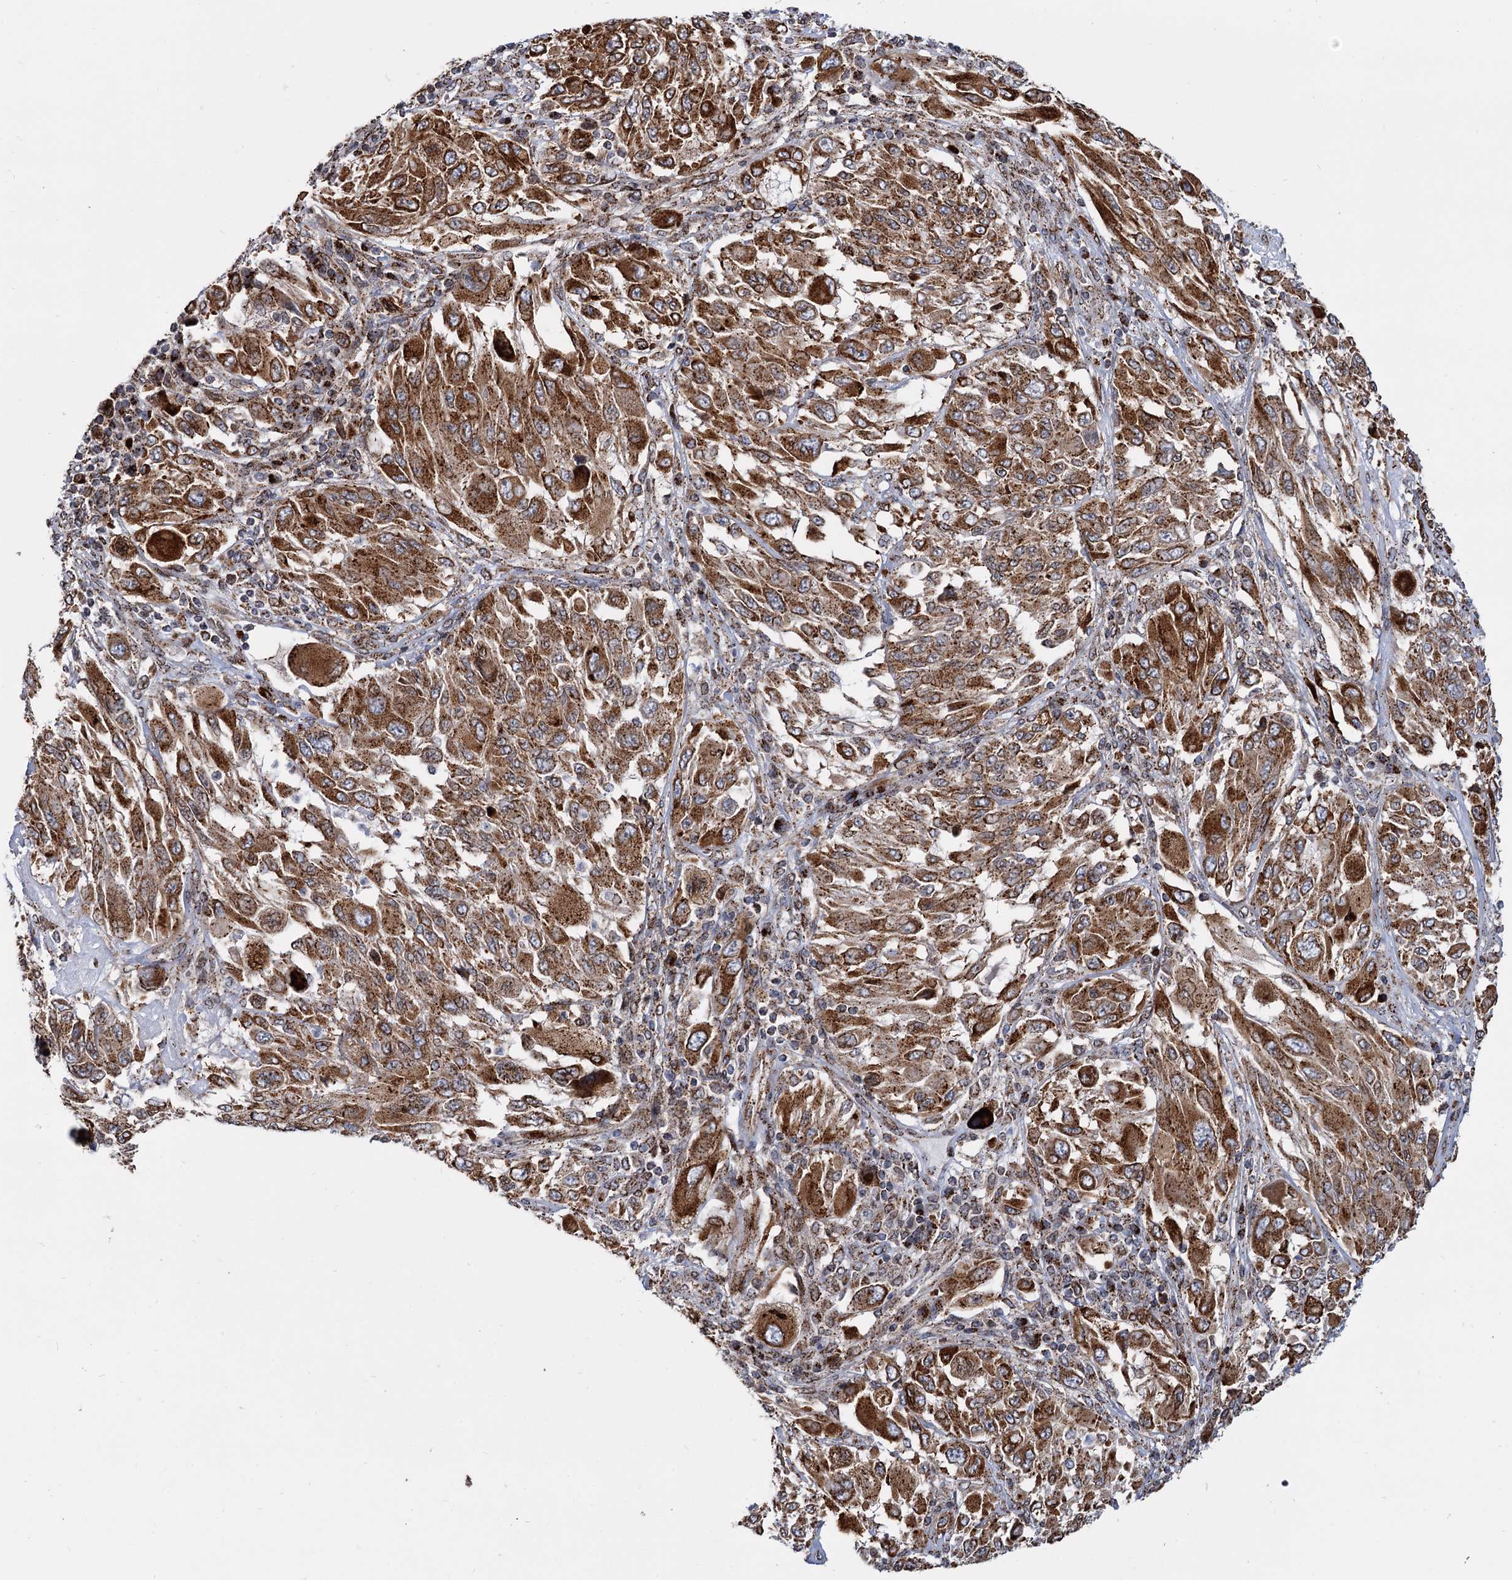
{"staining": {"intensity": "strong", "quantity": ">75%", "location": "cytoplasmic/membranous"}, "tissue": "melanoma", "cell_type": "Tumor cells", "image_type": "cancer", "snomed": [{"axis": "morphology", "description": "Malignant melanoma, NOS"}, {"axis": "topography", "description": "Skin"}], "caption": "Immunohistochemical staining of human malignant melanoma shows strong cytoplasmic/membranous protein staining in approximately >75% of tumor cells.", "gene": "SUPT20H", "patient": {"sex": "female", "age": 91}}